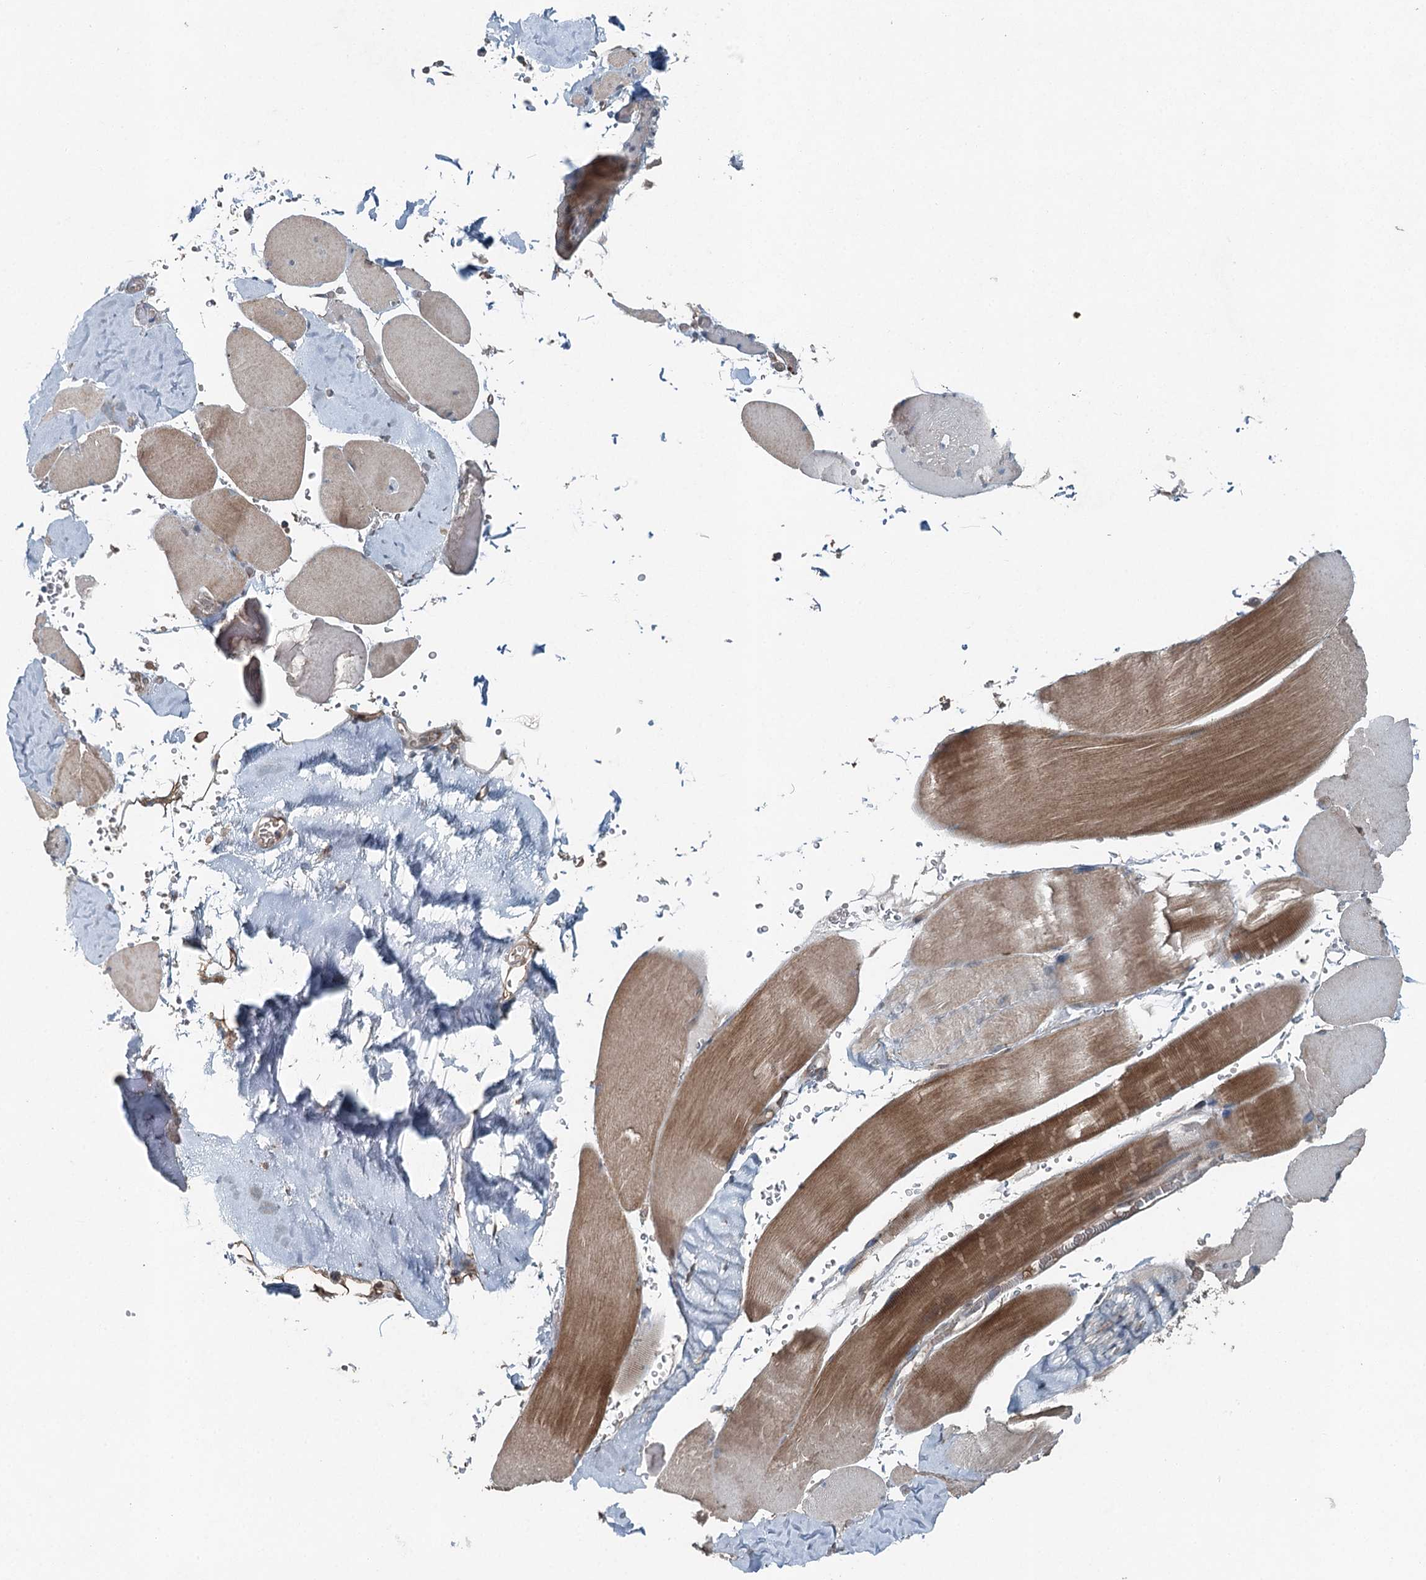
{"staining": {"intensity": "moderate", "quantity": "25%-75%", "location": "cytoplasmic/membranous"}, "tissue": "skeletal muscle", "cell_type": "Myocytes", "image_type": "normal", "snomed": [{"axis": "morphology", "description": "Normal tissue, NOS"}, {"axis": "topography", "description": "Skeletal muscle"}, {"axis": "topography", "description": "Head-Neck"}], "caption": "Skeletal muscle stained with immunohistochemistry (IHC) reveals moderate cytoplasmic/membranous expression in approximately 25%-75% of myocytes. Nuclei are stained in blue.", "gene": "SKIC3", "patient": {"sex": "male", "age": 66}}